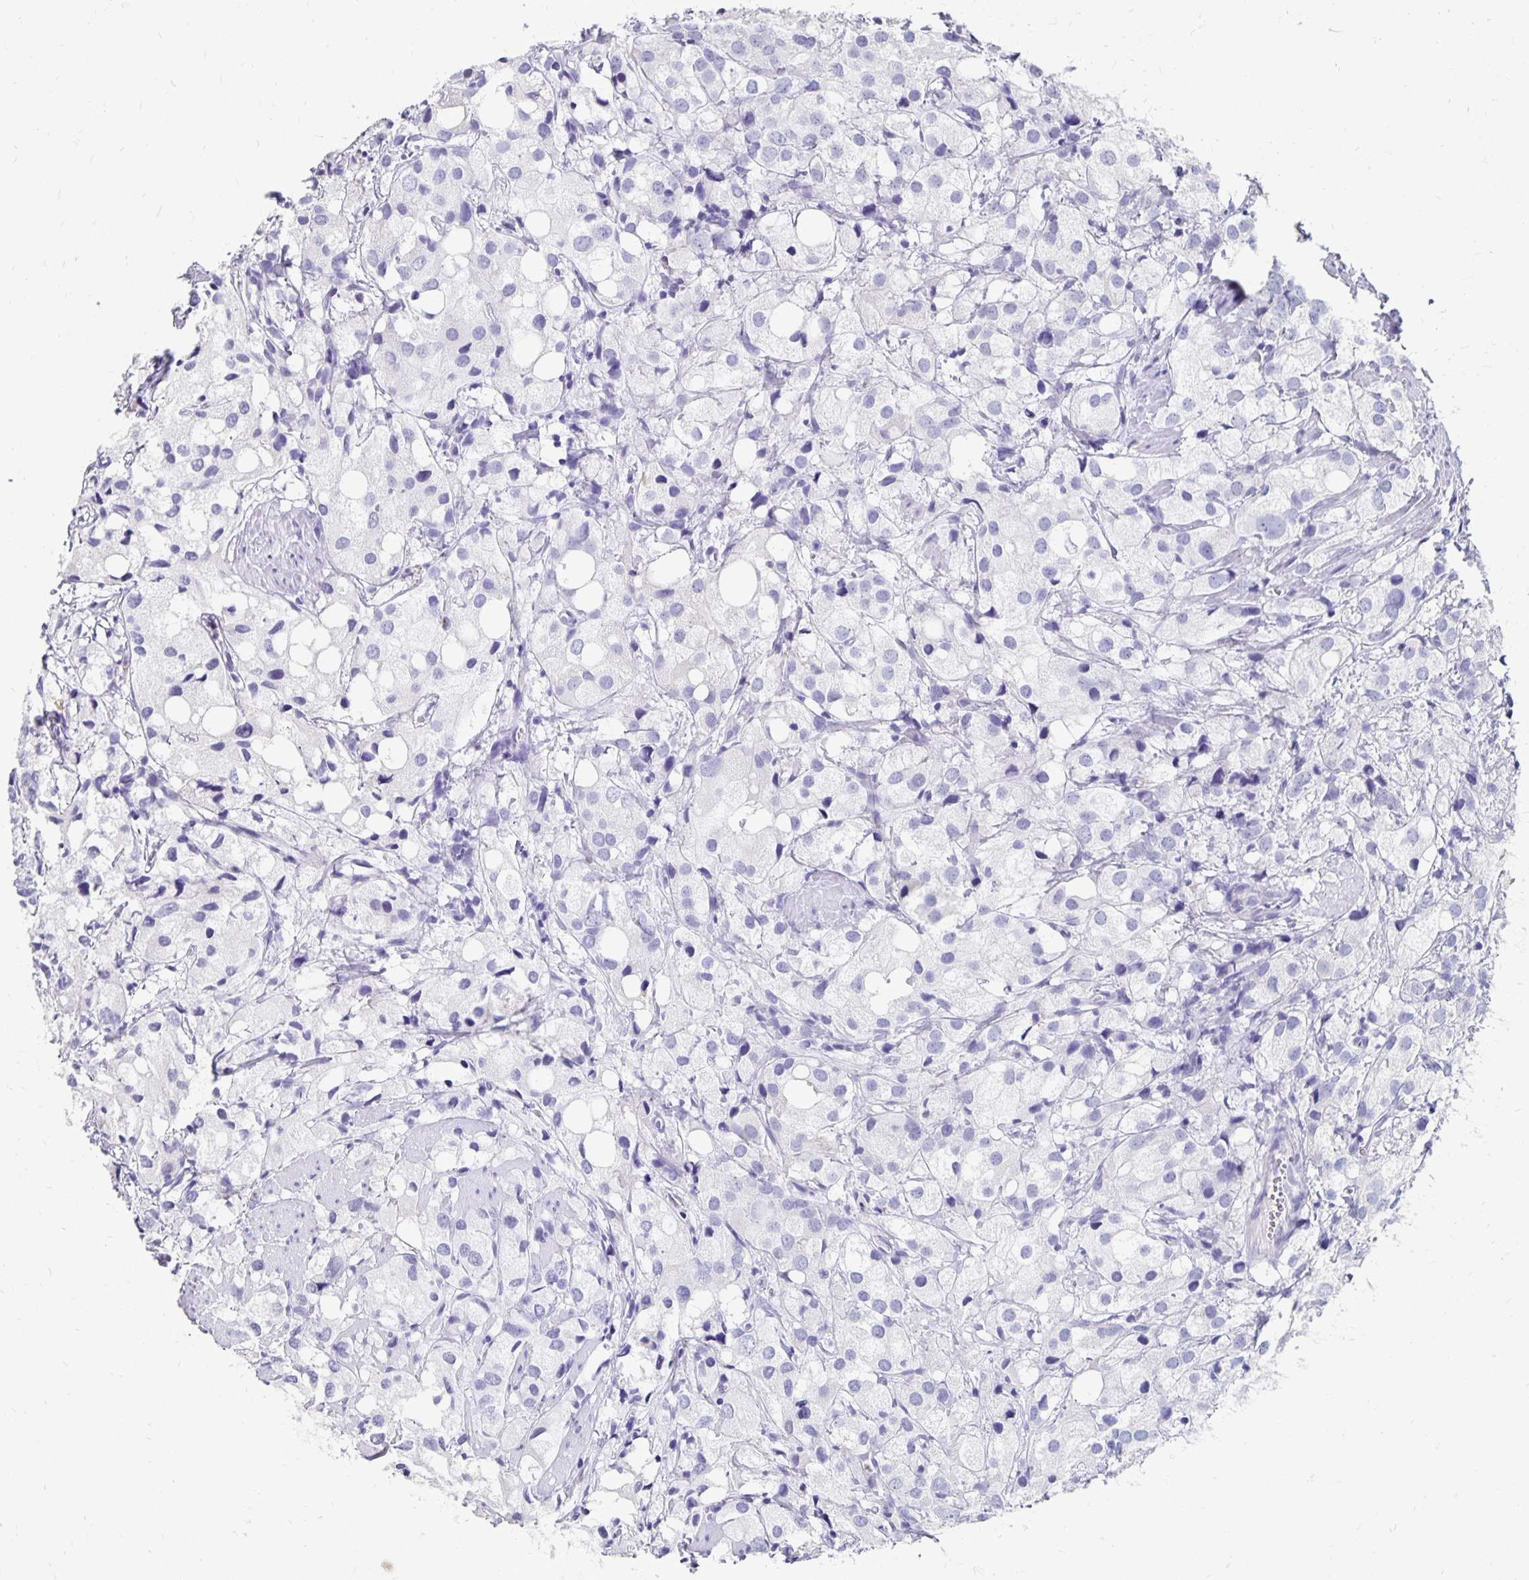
{"staining": {"intensity": "negative", "quantity": "none", "location": "none"}, "tissue": "prostate cancer", "cell_type": "Tumor cells", "image_type": "cancer", "snomed": [{"axis": "morphology", "description": "Adenocarcinoma, High grade"}, {"axis": "topography", "description": "Prostate"}], "caption": "High magnification brightfield microscopy of adenocarcinoma (high-grade) (prostate) stained with DAB (3,3'-diaminobenzidine) (brown) and counterstained with hematoxylin (blue): tumor cells show no significant expression.", "gene": "DYNLT4", "patient": {"sex": "male", "age": 86}}